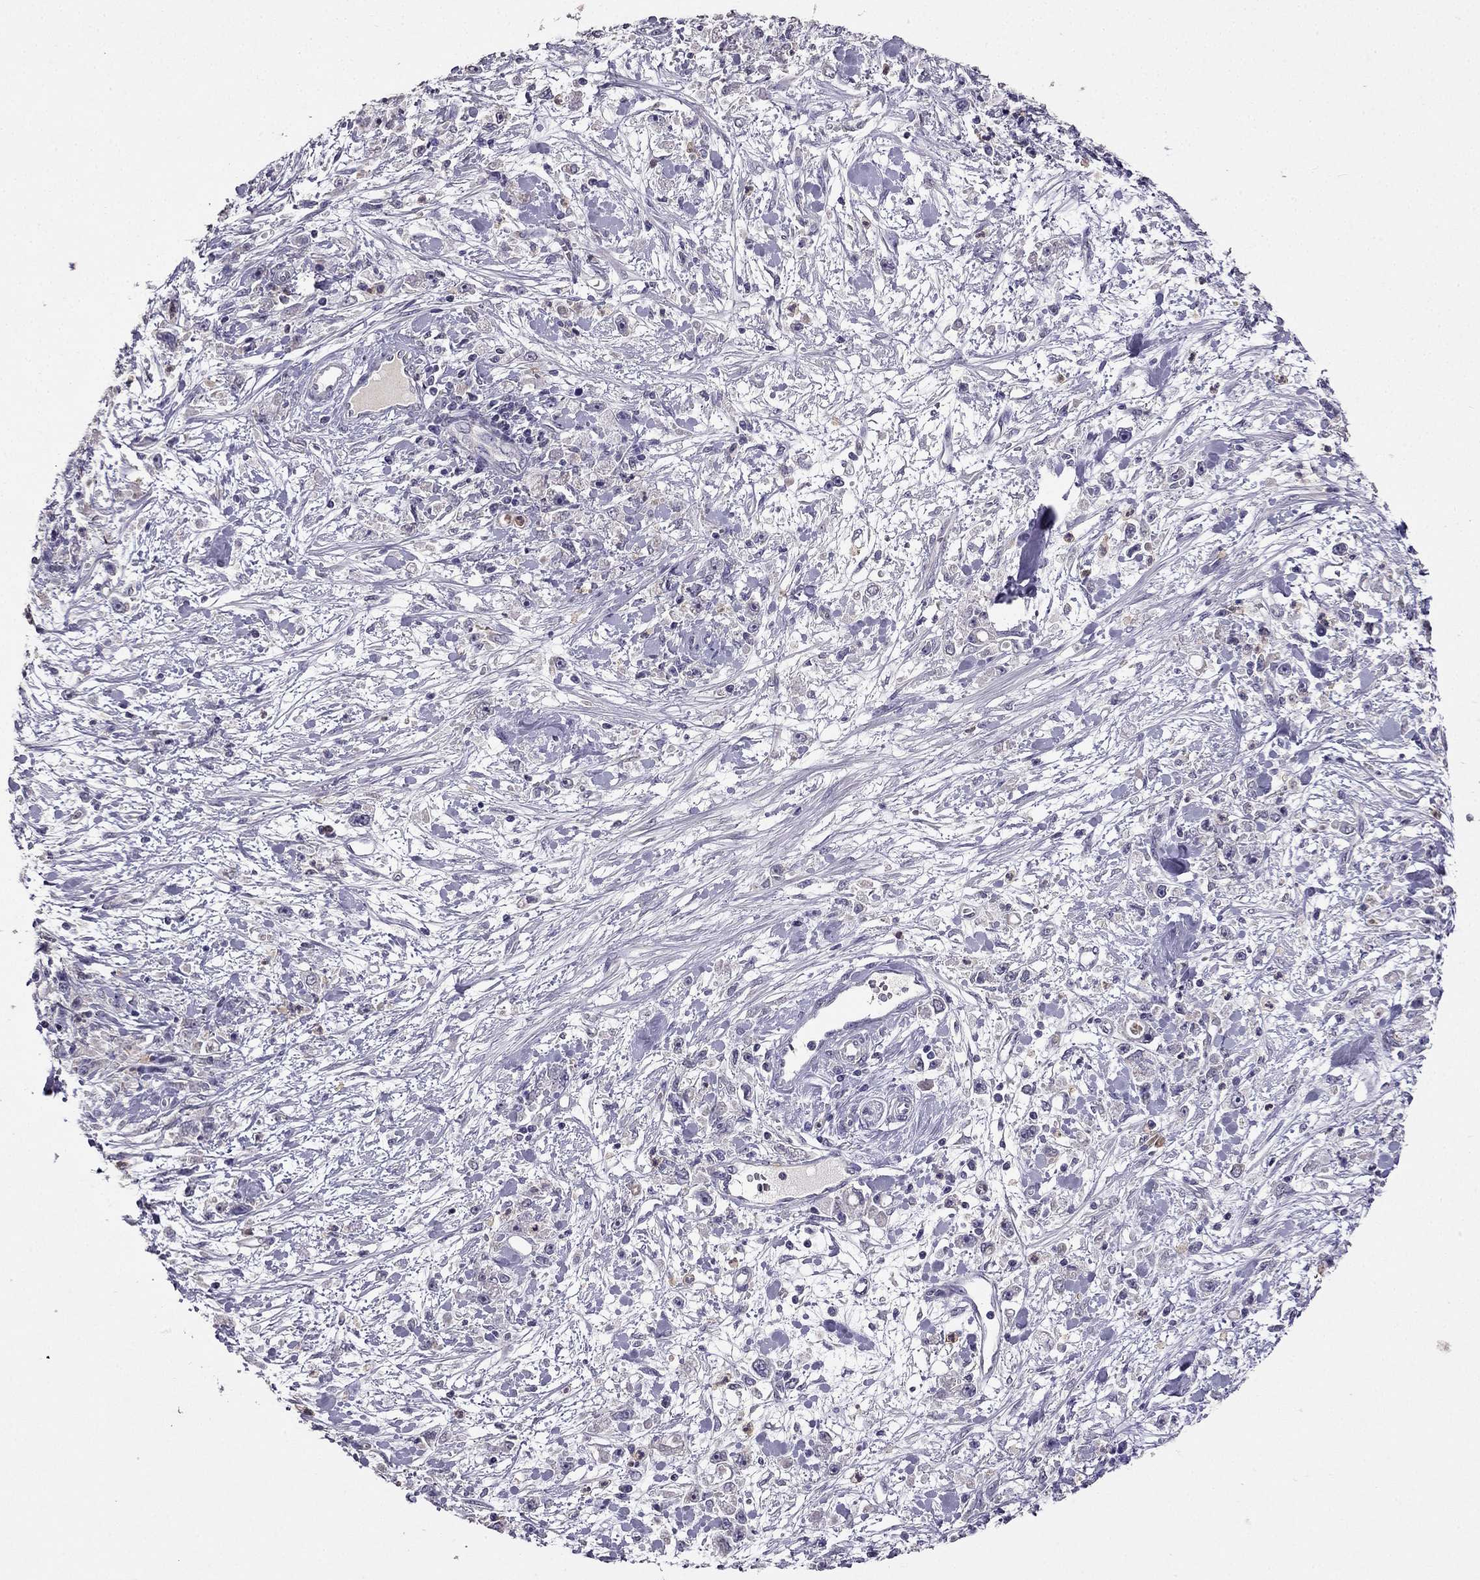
{"staining": {"intensity": "negative", "quantity": "none", "location": "none"}, "tissue": "stomach cancer", "cell_type": "Tumor cells", "image_type": "cancer", "snomed": [{"axis": "morphology", "description": "Adenocarcinoma, NOS"}, {"axis": "topography", "description": "Stomach"}], "caption": "A histopathology image of adenocarcinoma (stomach) stained for a protein reveals no brown staining in tumor cells. (Stains: DAB IHC with hematoxylin counter stain, Microscopy: brightfield microscopy at high magnification).", "gene": "RFLNB", "patient": {"sex": "female", "age": 59}}